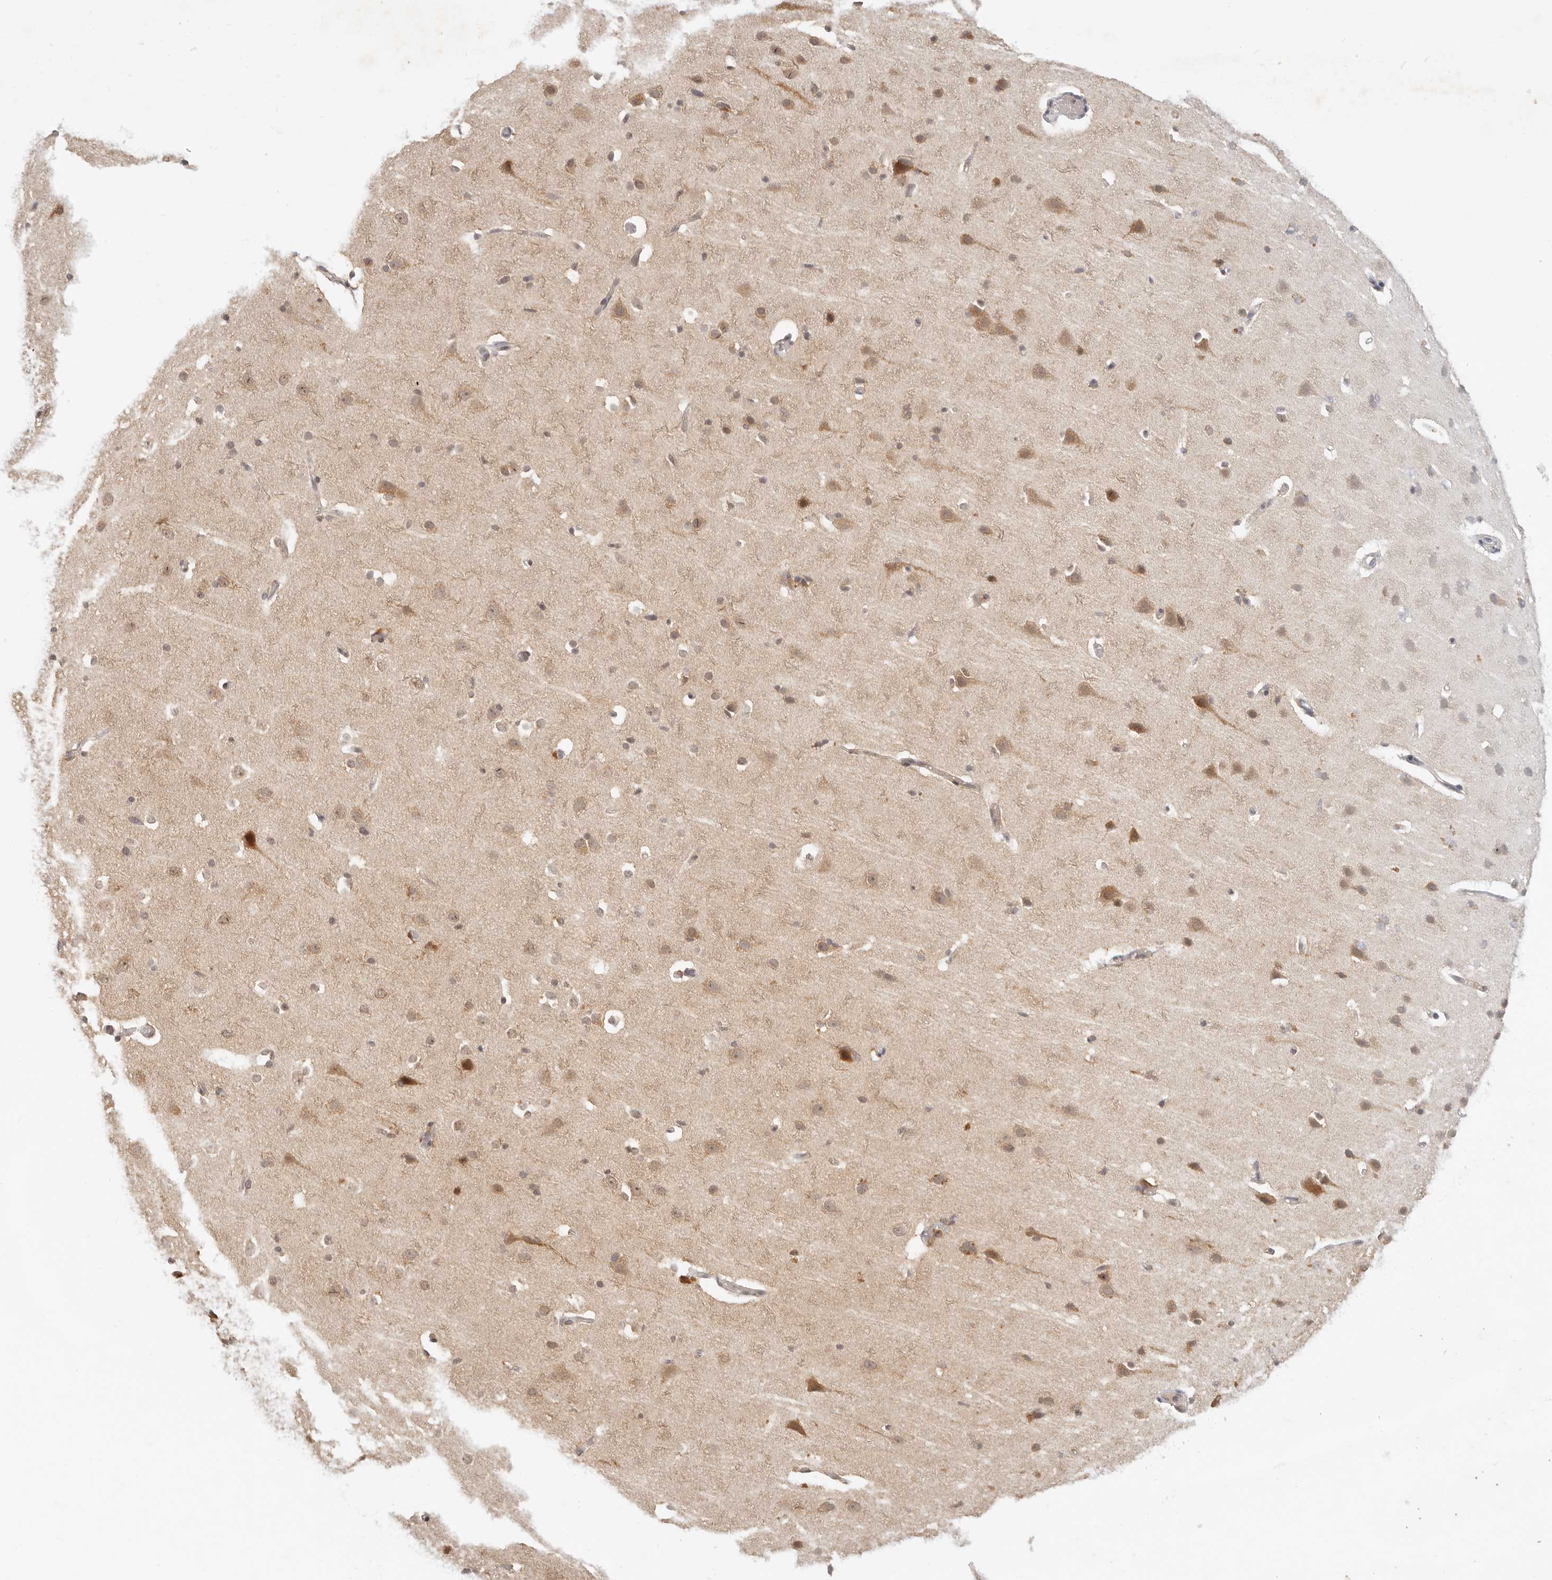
{"staining": {"intensity": "moderate", "quantity": "<25%", "location": "cytoplasmic/membranous"}, "tissue": "cerebral cortex", "cell_type": "Endothelial cells", "image_type": "normal", "snomed": [{"axis": "morphology", "description": "Normal tissue, NOS"}, {"axis": "topography", "description": "Cerebral cortex"}], "caption": "This image reveals benign cerebral cortex stained with immunohistochemistry to label a protein in brown. The cytoplasmic/membranous of endothelial cells show moderate positivity for the protein. Nuclei are counter-stained blue.", "gene": "INTS11", "patient": {"sex": "male", "age": 34}}